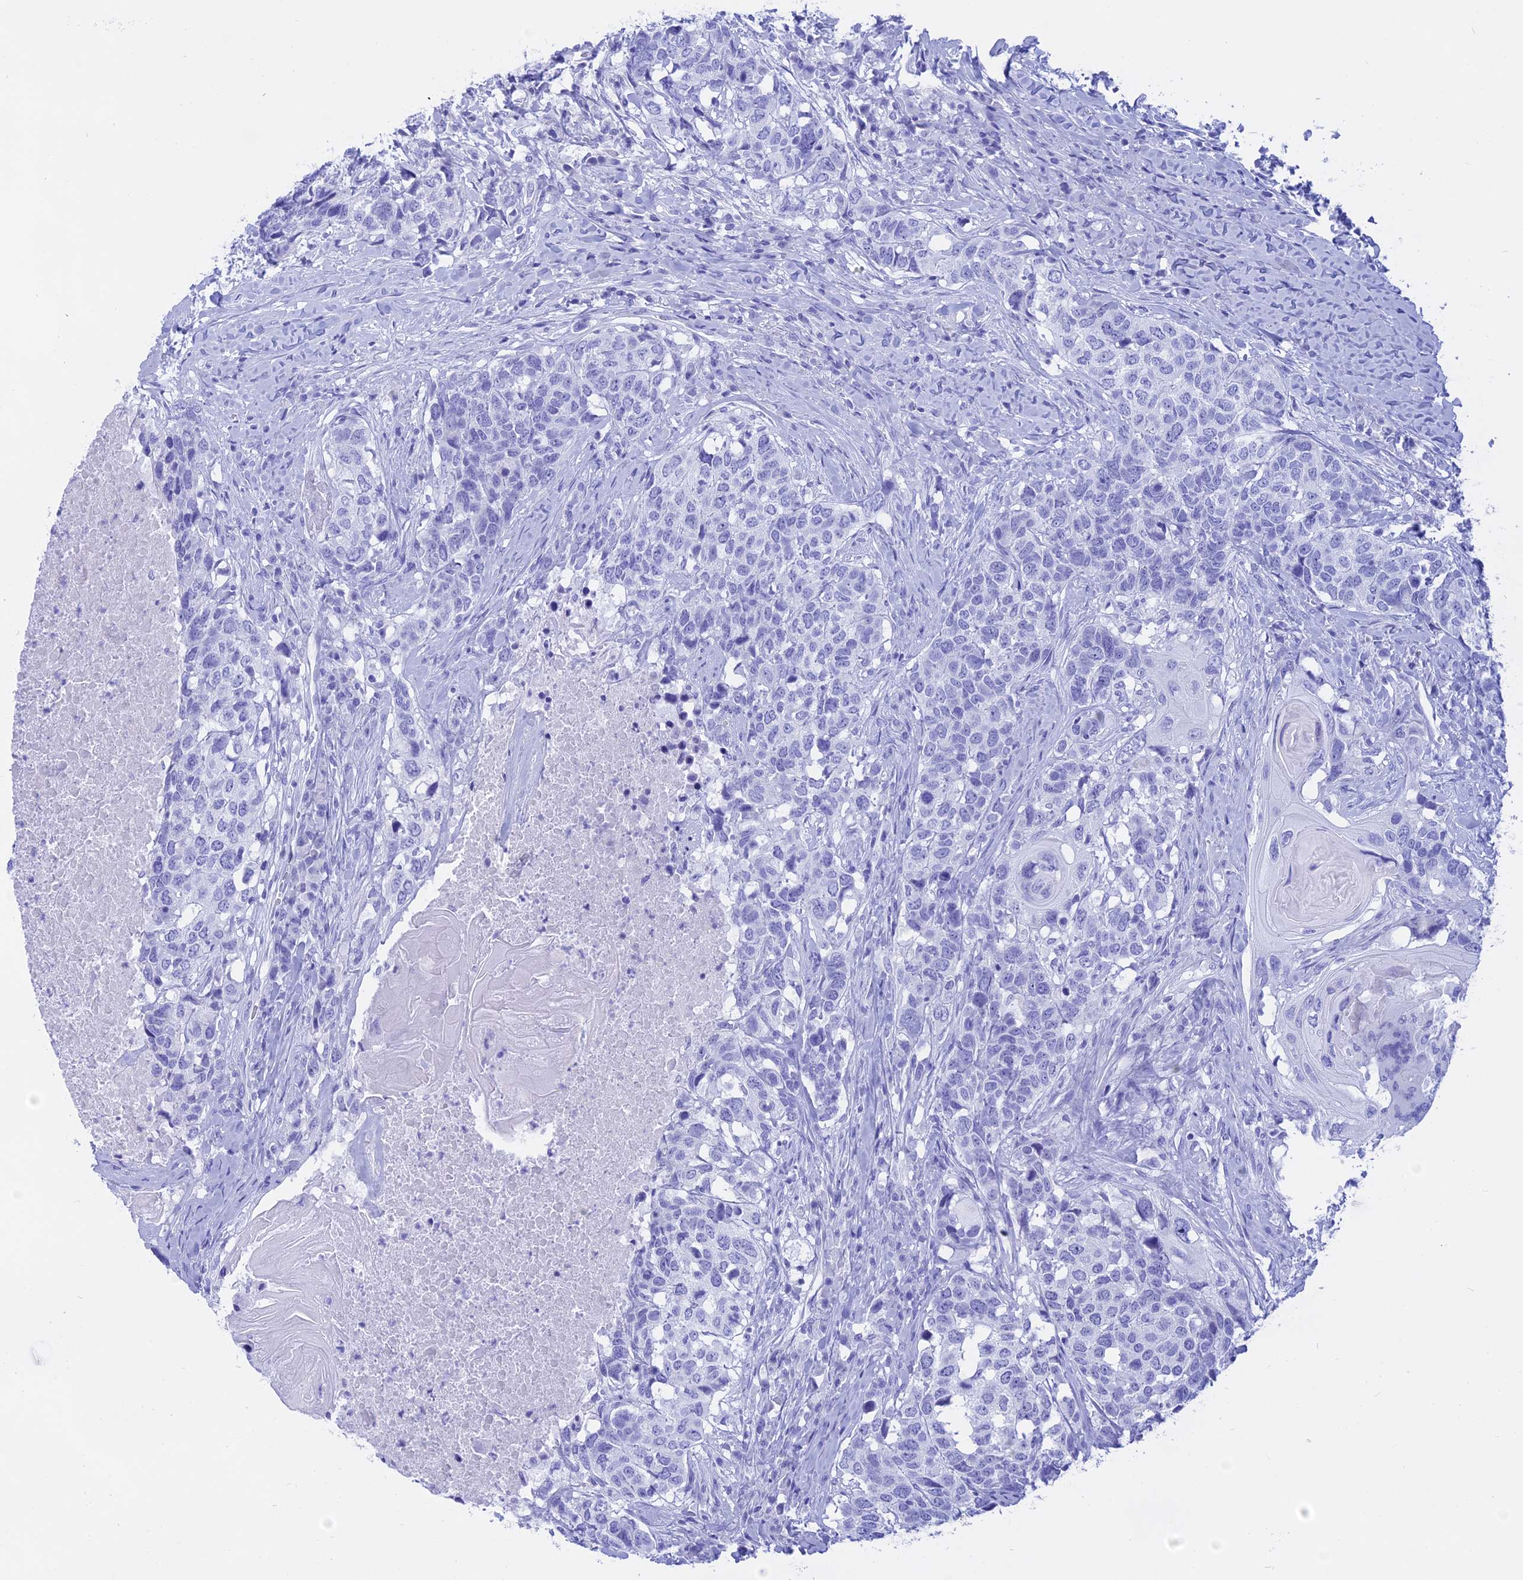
{"staining": {"intensity": "negative", "quantity": "none", "location": "none"}, "tissue": "head and neck cancer", "cell_type": "Tumor cells", "image_type": "cancer", "snomed": [{"axis": "morphology", "description": "Squamous cell carcinoma, NOS"}, {"axis": "topography", "description": "Head-Neck"}], "caption": "Tumor cells show no significant protein expression in head and neck cancer. (DAB (3,3'-diaminobenzidine) IHC visualized using brightfield microscopy, high magnification).", "gene": "ISCA1", "patient": {"sex": "male", "age": 66}}